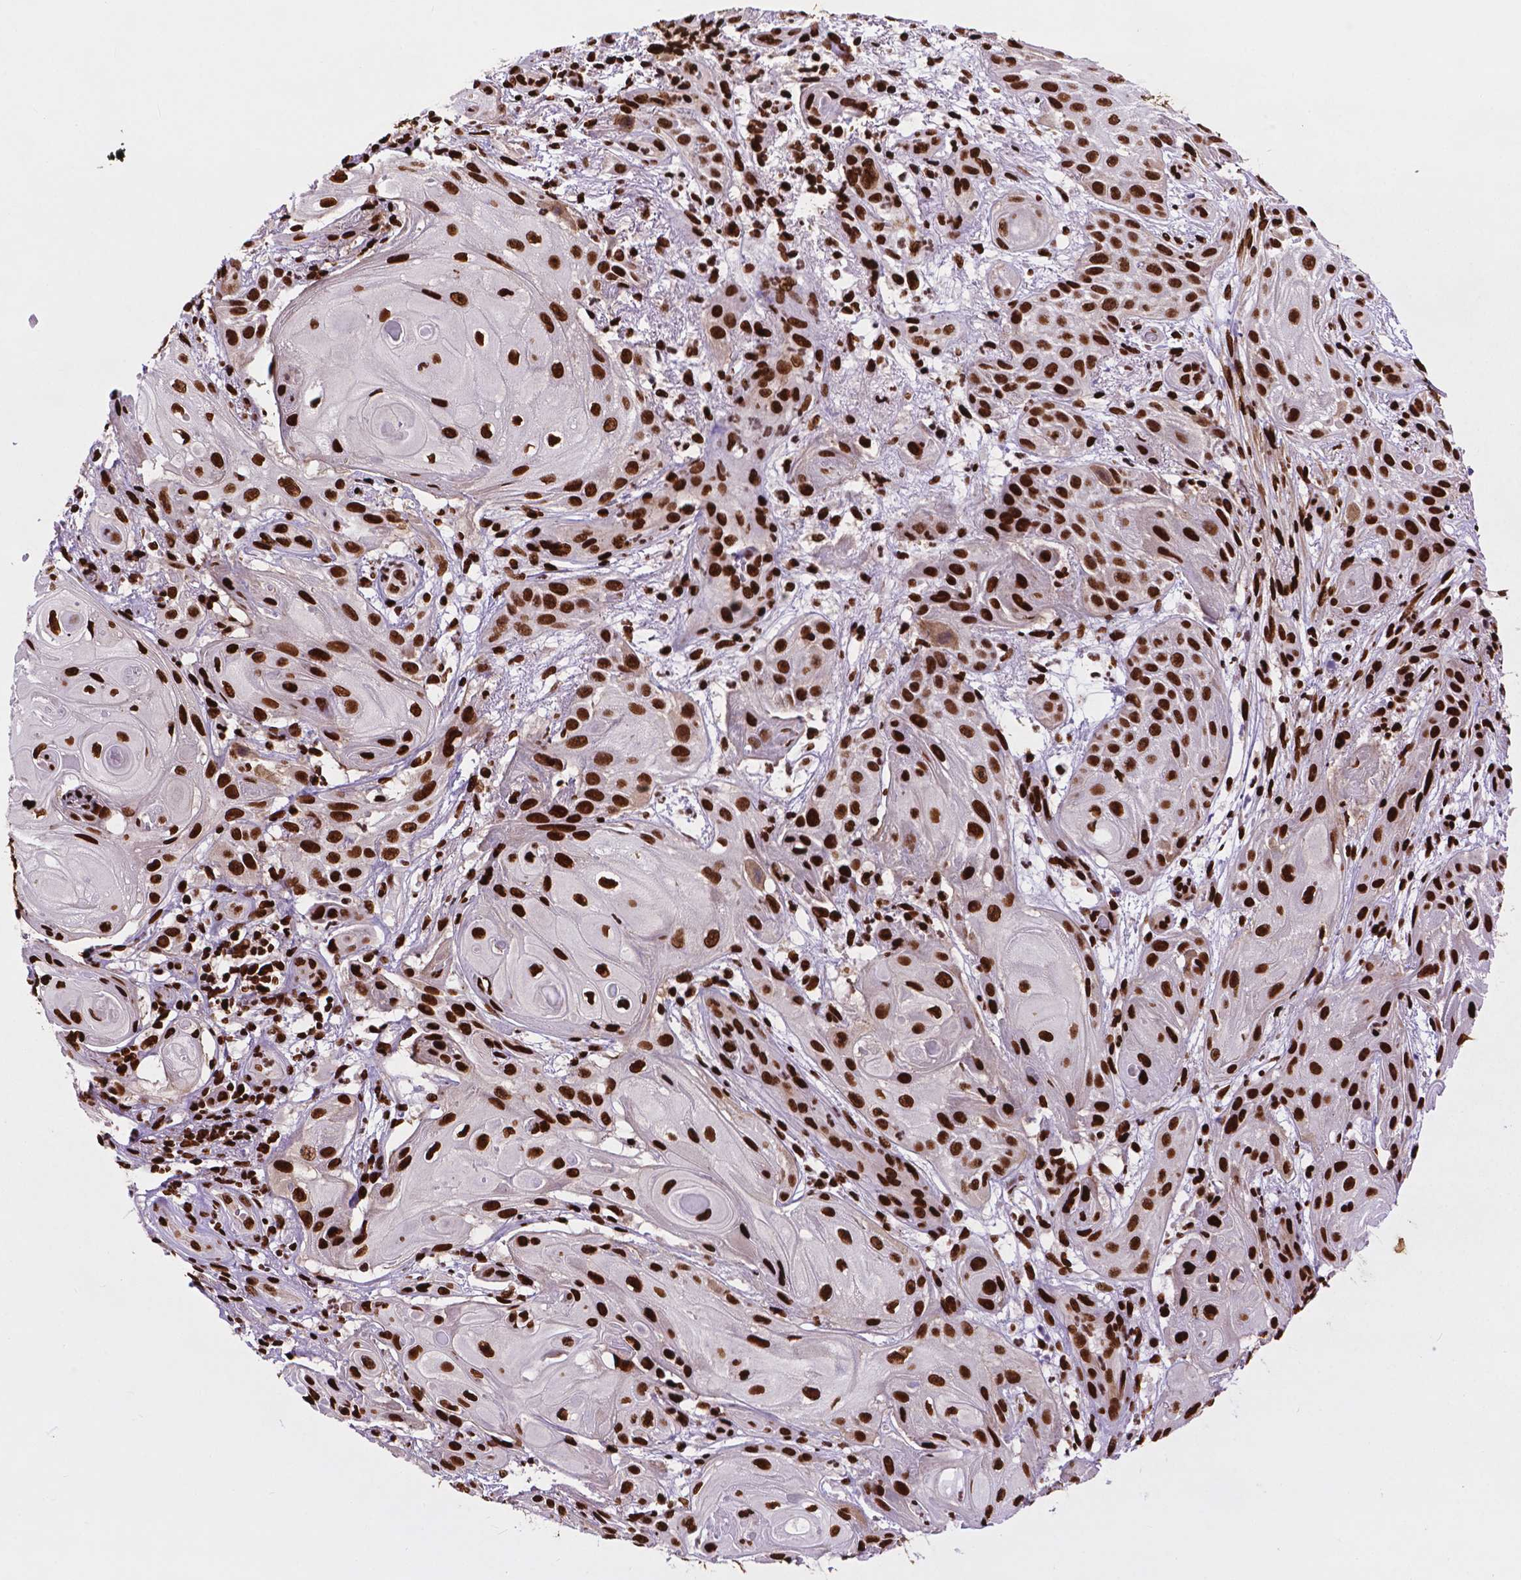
{"staining": {"intensity": "strong", "quantity": ">75%", "location": "nuclear"}, "tissue": "skin cancer", "cell_type": "Tumor cells", "image_type": "cancer", "snomed": [{"axis": "morphology", "description": "Squamous cell carcinoma, NOS"}, {"axis": "topography", "description": "Skin"}], "caption": "A brown stain shows strong nuclear positivity of a protein in human squamous cell carcinoma (skin) tumor cells. Using DAB (3,3'-diaminobenzidine) (brown) and hematoxylin (blue) stains, captured at high magnification using brightfield microscopy.", "gene": "SMIM5", "patient": {"sex": "male", "age": 62}}